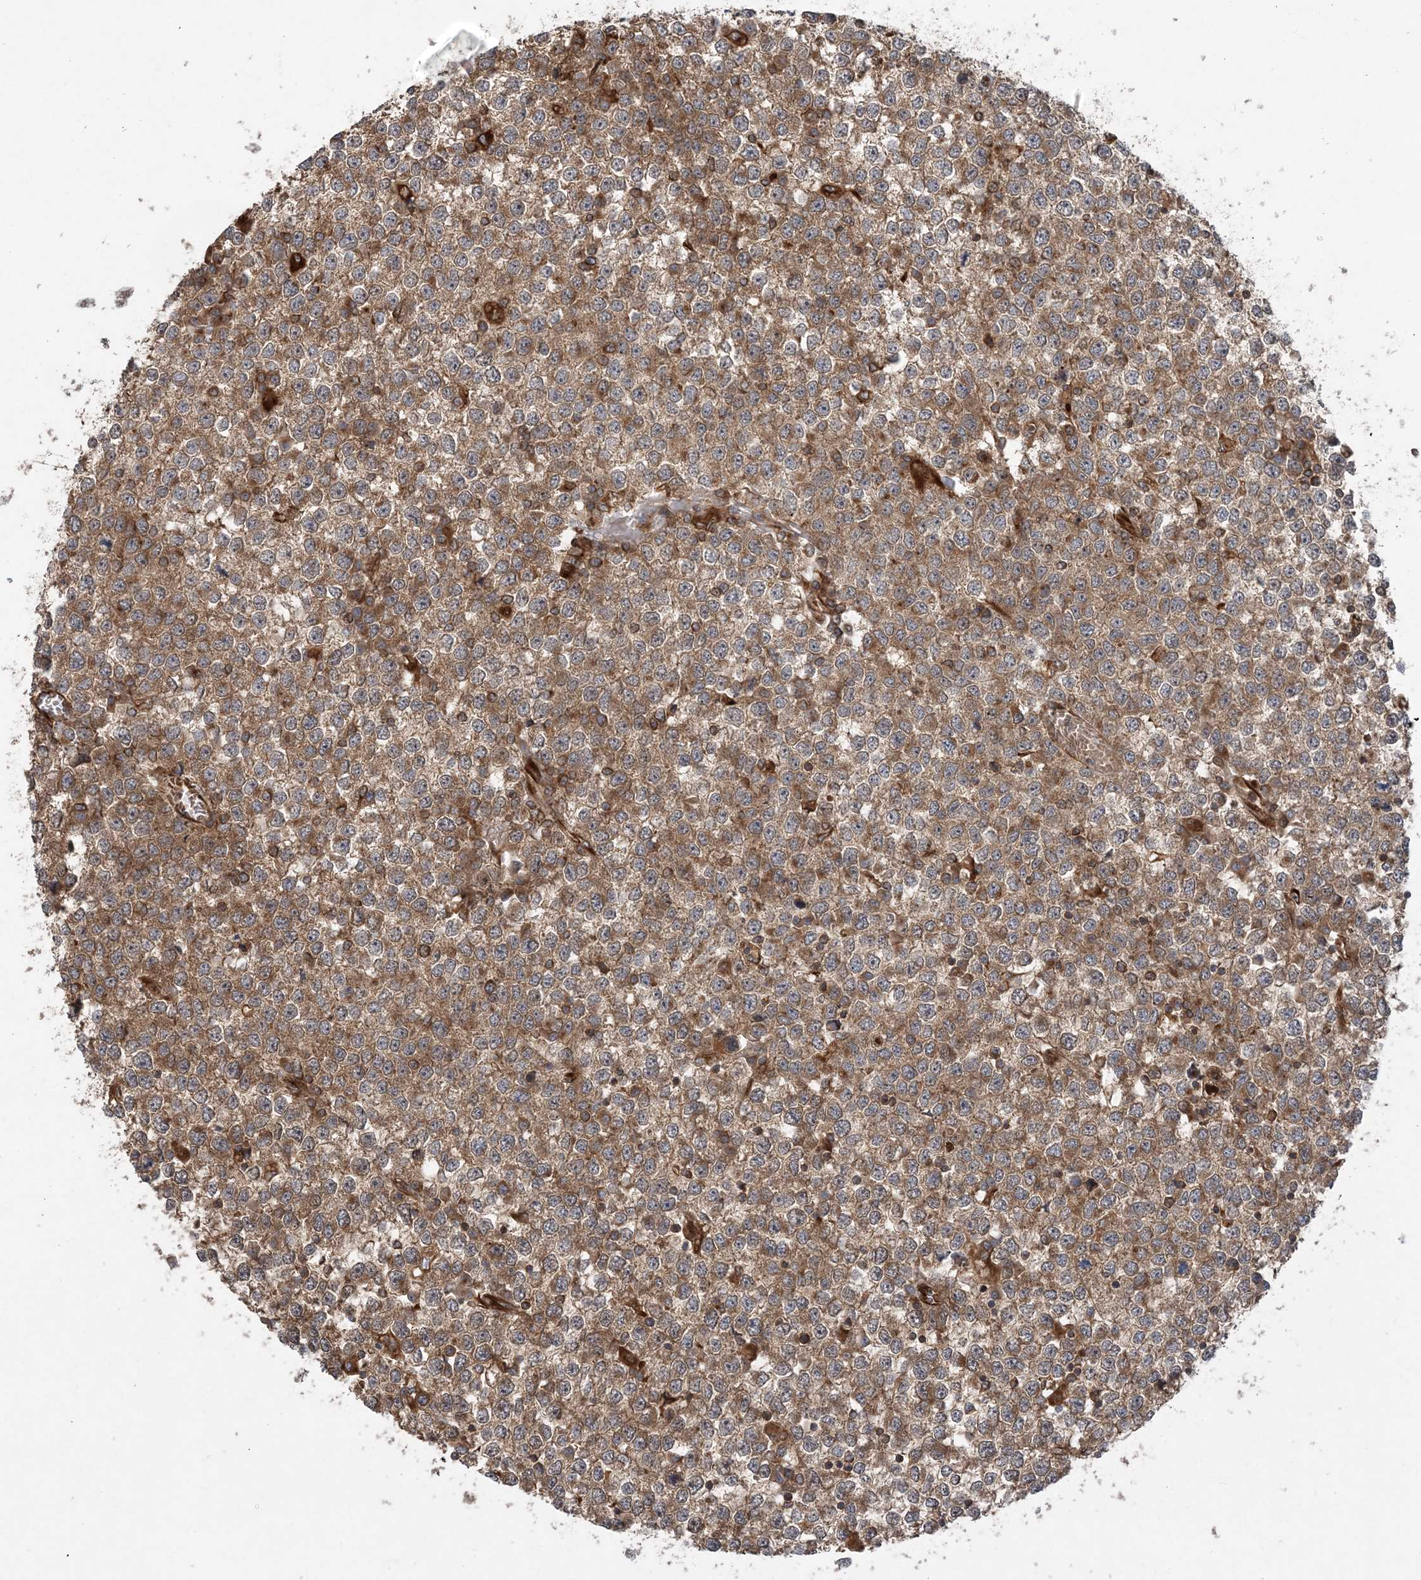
{"staining": {"intensity": "moderate", "quantity": ">75%", "location": "cytoplasmic/membranous"}, "tissue": "testis cancer", "cell_type": "Tumor cells", "image_type": "cancer", "snomed": [{"axis": "morphology", "description": "Seminoma, NOS"}, {"axis": "topography", "description": "Testis"}], "caption": "Testis cancer (seminoma) stained with a protein marker demonstrates moderate staining in tumor cells.", "gene": "FAM114A2", "patient": {"sex": "male", "age": 65}}